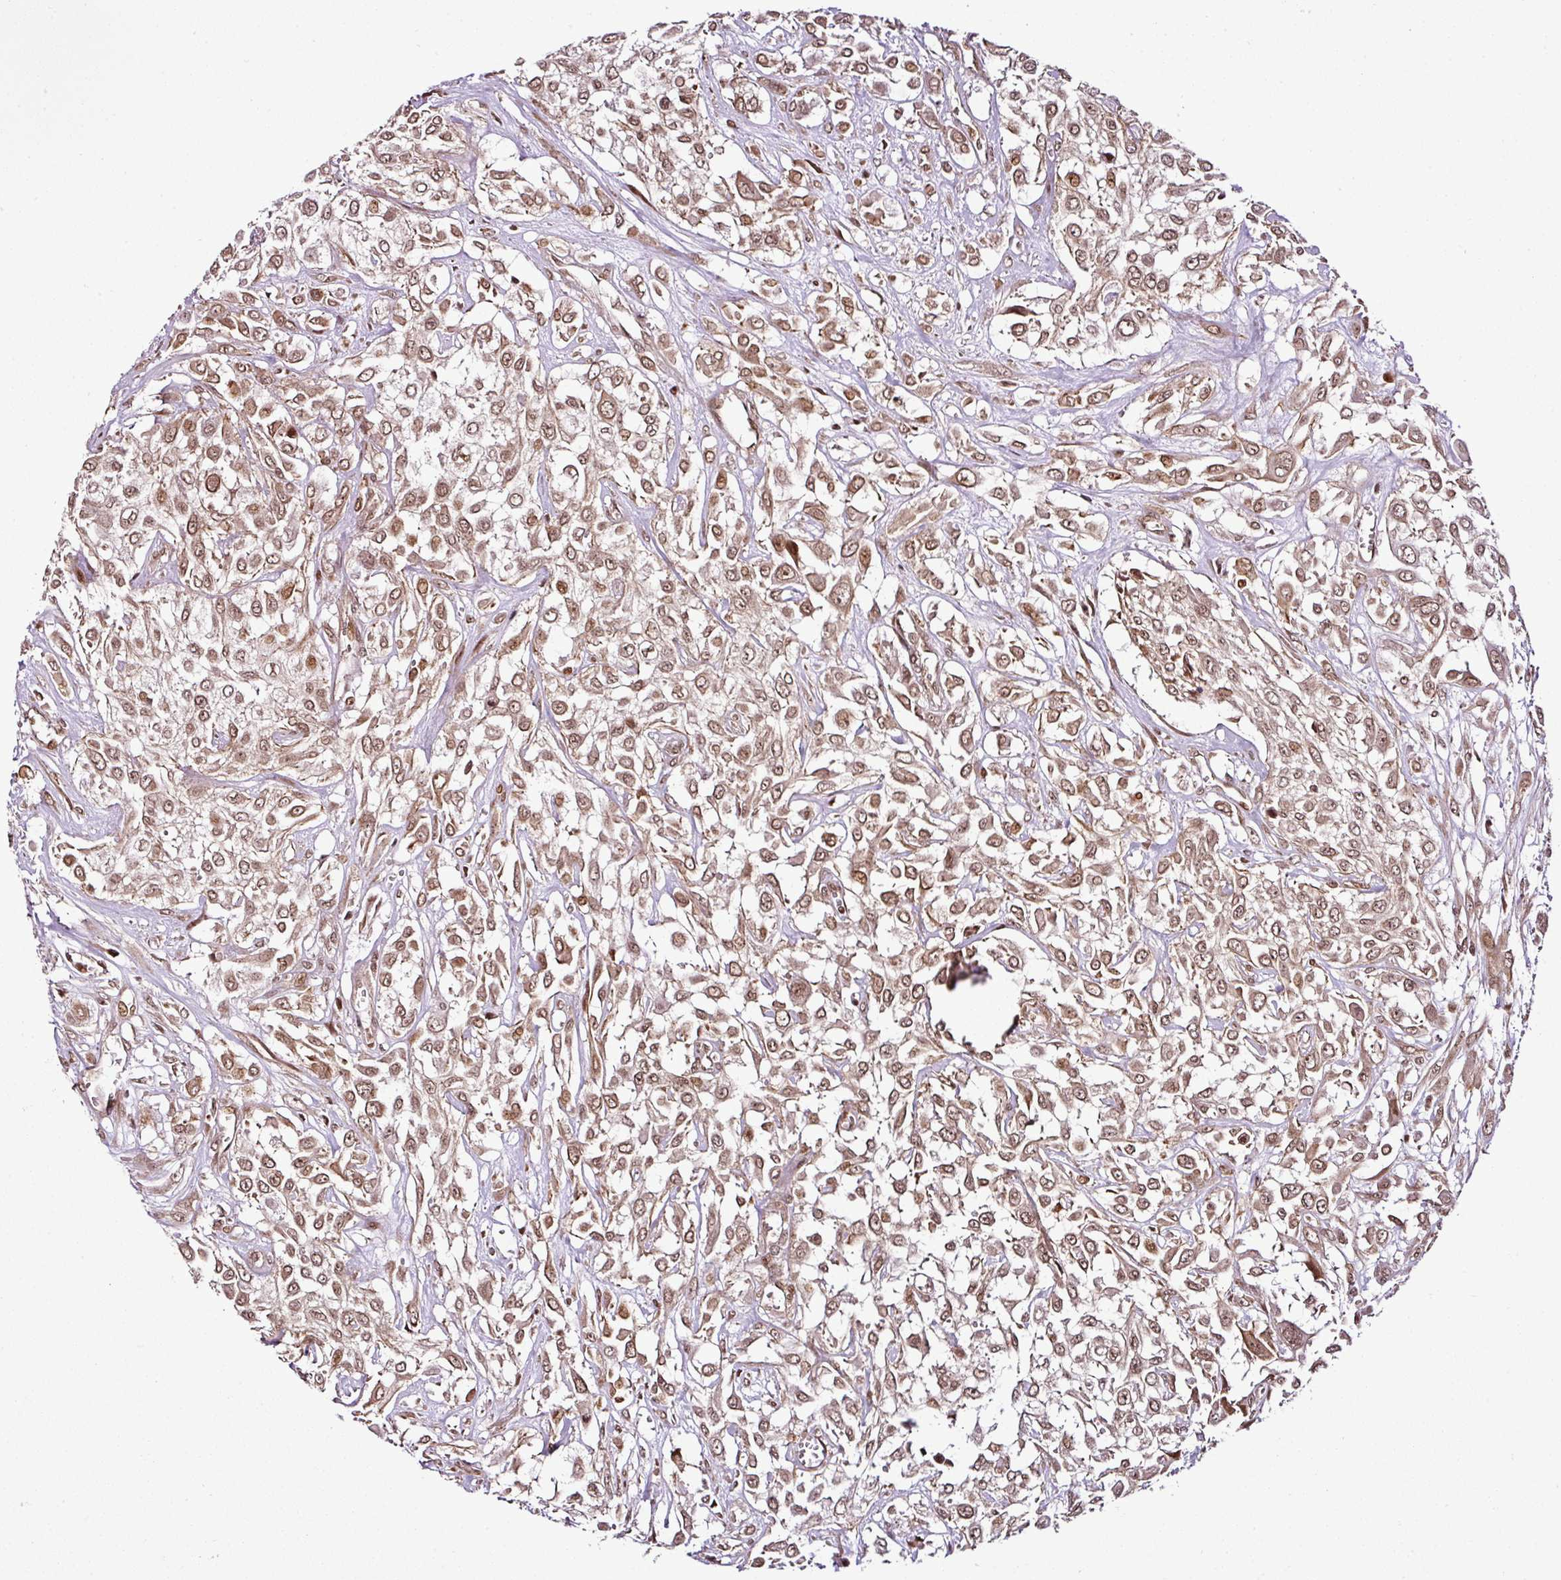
{"staining": {"intensity": "weak", "quantity": ">75%", "location": "cytoplasmic/membranous,nuclear"}, "tissue": "urothelial cancer", "cell_type": "Tumor cells", "image_type": "cancer", "snomed": [{"axis": "morphology", "description": "Urothelial carcinoma, High grade"}, {"axis": "topography", "description": "Urinary bladder"}], "caption": "A low amount of weak cytoplasmic/membranous and nuclear positivity is seen in approximately >75% of tumor cells in urothelial cancer tissue.", "gene": "COPRS", "patient": {"sex": "male", "age": 57}}